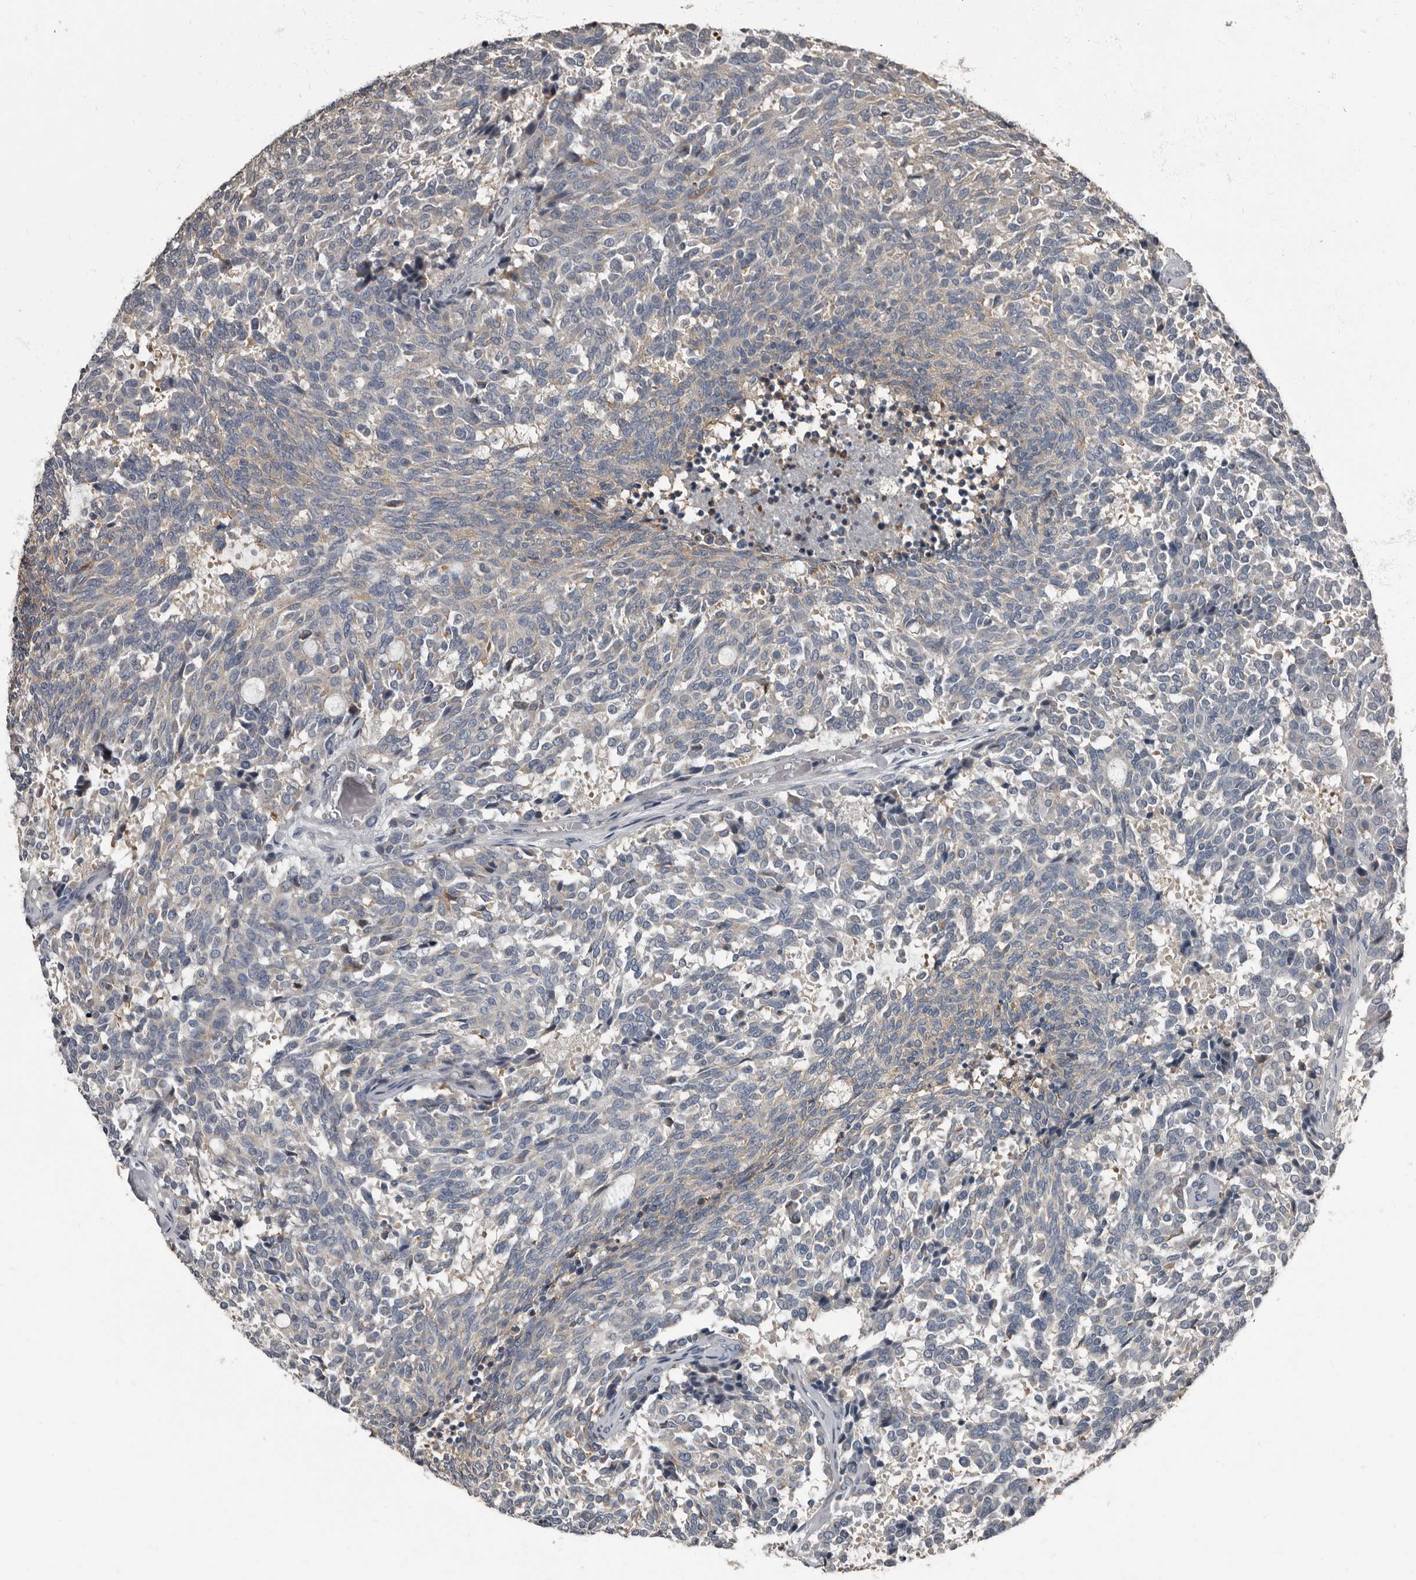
{"staining": {"intensity": "weak", "quantity": "<25%", "location": "cytoplasmic/membranous"}, "tissue": "carcinoid", "cell_type": "Tumor cells", "image_type": "cancer", "snomed": [{"axis": "morphology", "description": "Carcinoid, malignant, NOS"}, {"axis": "topography", "description": "Pancreas"}], "caption": "Tumor cells are negative for brown protein staining in malignant carcinoid.", "gene": "TPD52L1", "patient": {"sex": "female", "age": 54}}